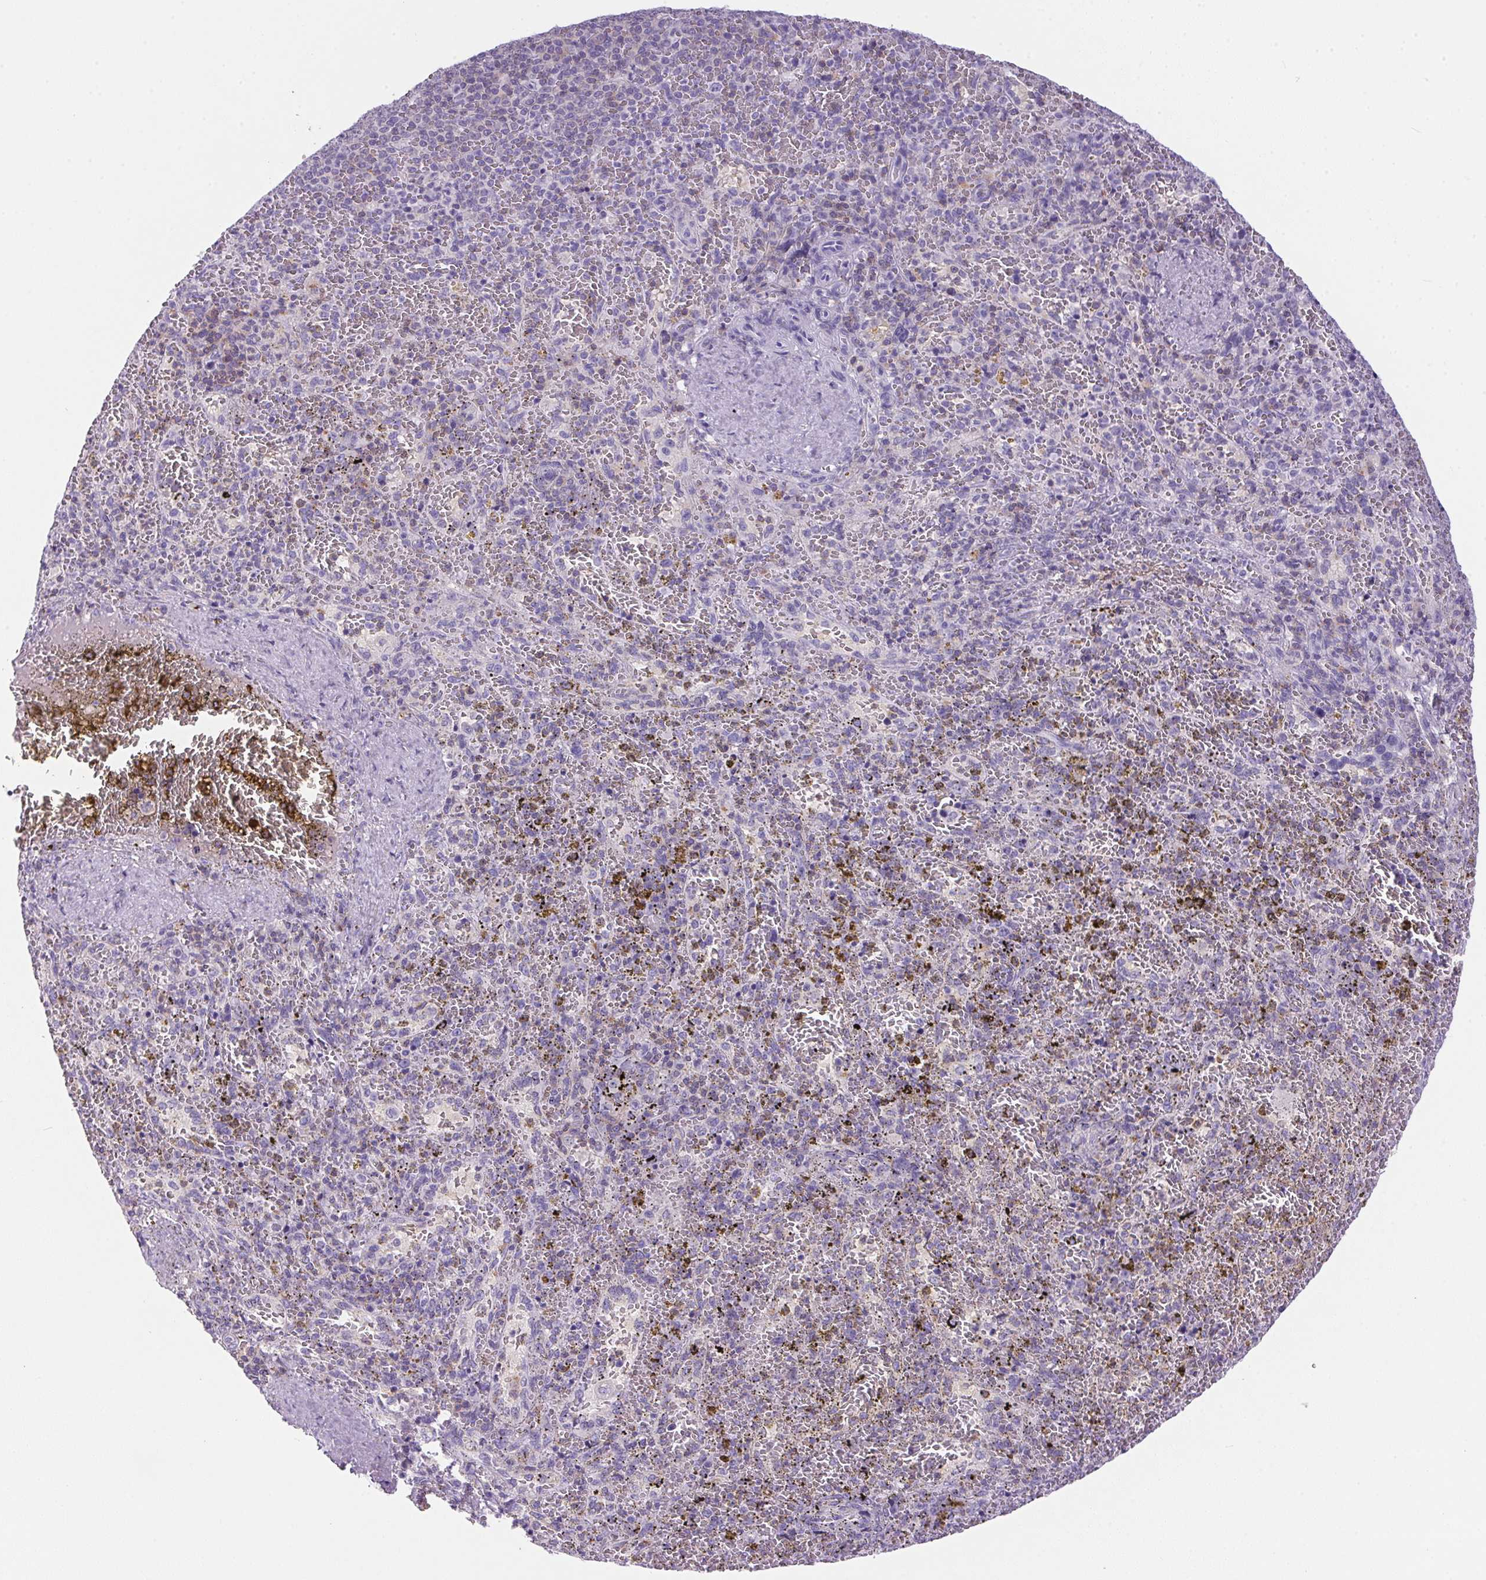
{"staining": {"intensity": "negative", "quantity": "none", "location": "none"}, "tissue": "spleen", "cell_type": "Cells in red pulp", "image_type": "normal", "snomed": [{"axis": "morphology", "description": "Normal tissue, NOS"}, {"axis": "topography", "description": "Spleen"}], "caption": "Cells in red pulp show no significant staining in benign spleen. (Immunohistochemistry, brightfield microscopy, high magnification).", "gene": "S100A2", "patient": {"sex": "female", "age": 50}}